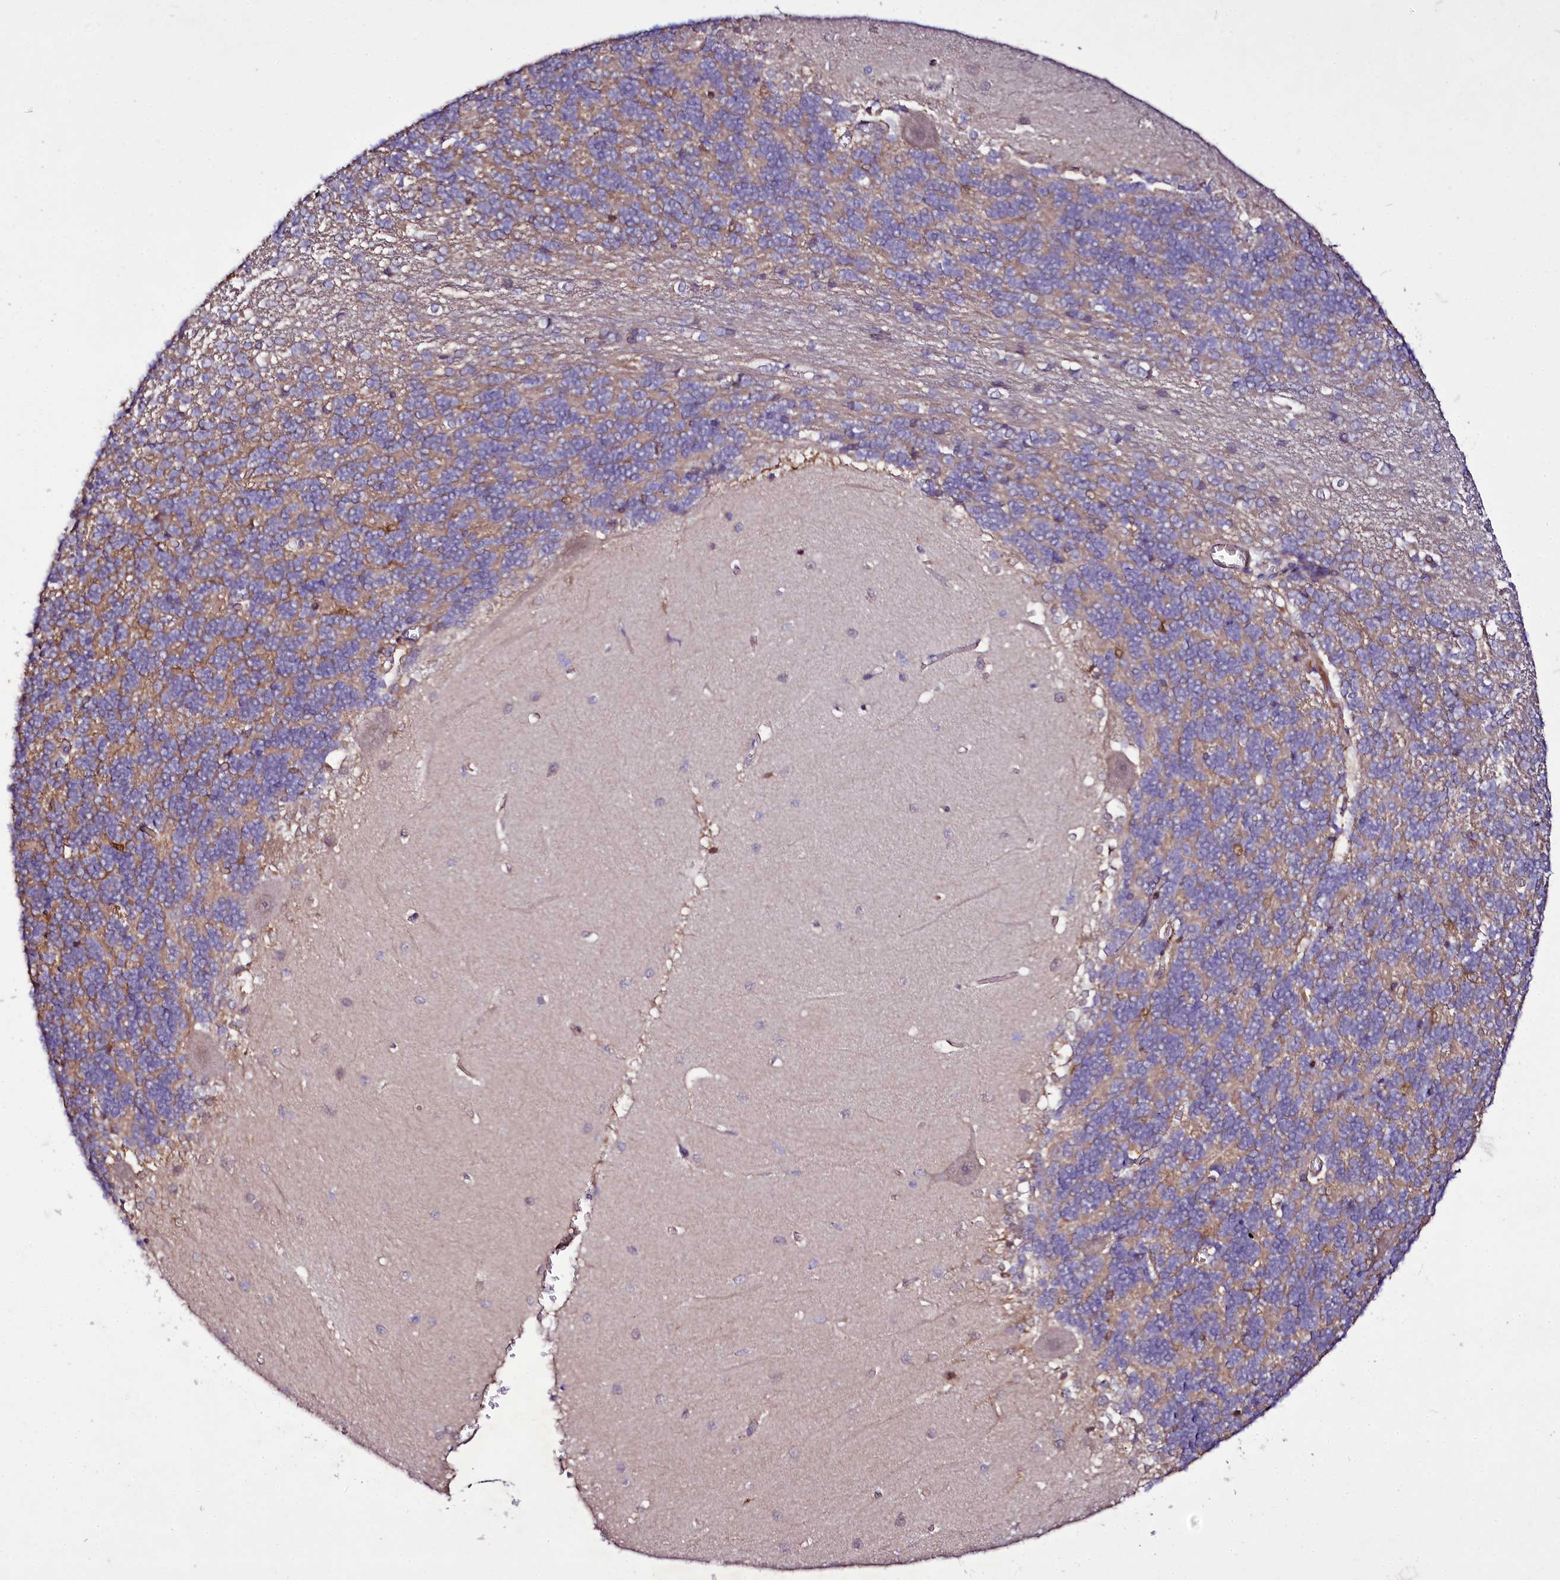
{"staining": {"intensity": "moderate", "quantity": "25%-75%", "location": "cytoplasmic/membranous"}, "tissue": "cerebellum", "cell_type": "Cells in granular layer", "image_type": "normal", "snomed": [{"axis": "morphology", "description": "Normal tissue, NOS"}, {"axis": "topography", "description": "Cerebellum"}], "caption": "Immunohistochemical staining of unremarkable cerebellum exhibits 25%-75% levels of moderate cytoplasmic/membranous protein expression in approximately 25%-75% of cells in granular layer.", "gene": "ZC3H12C", "patient": {"sex": "male", "age": 37}}